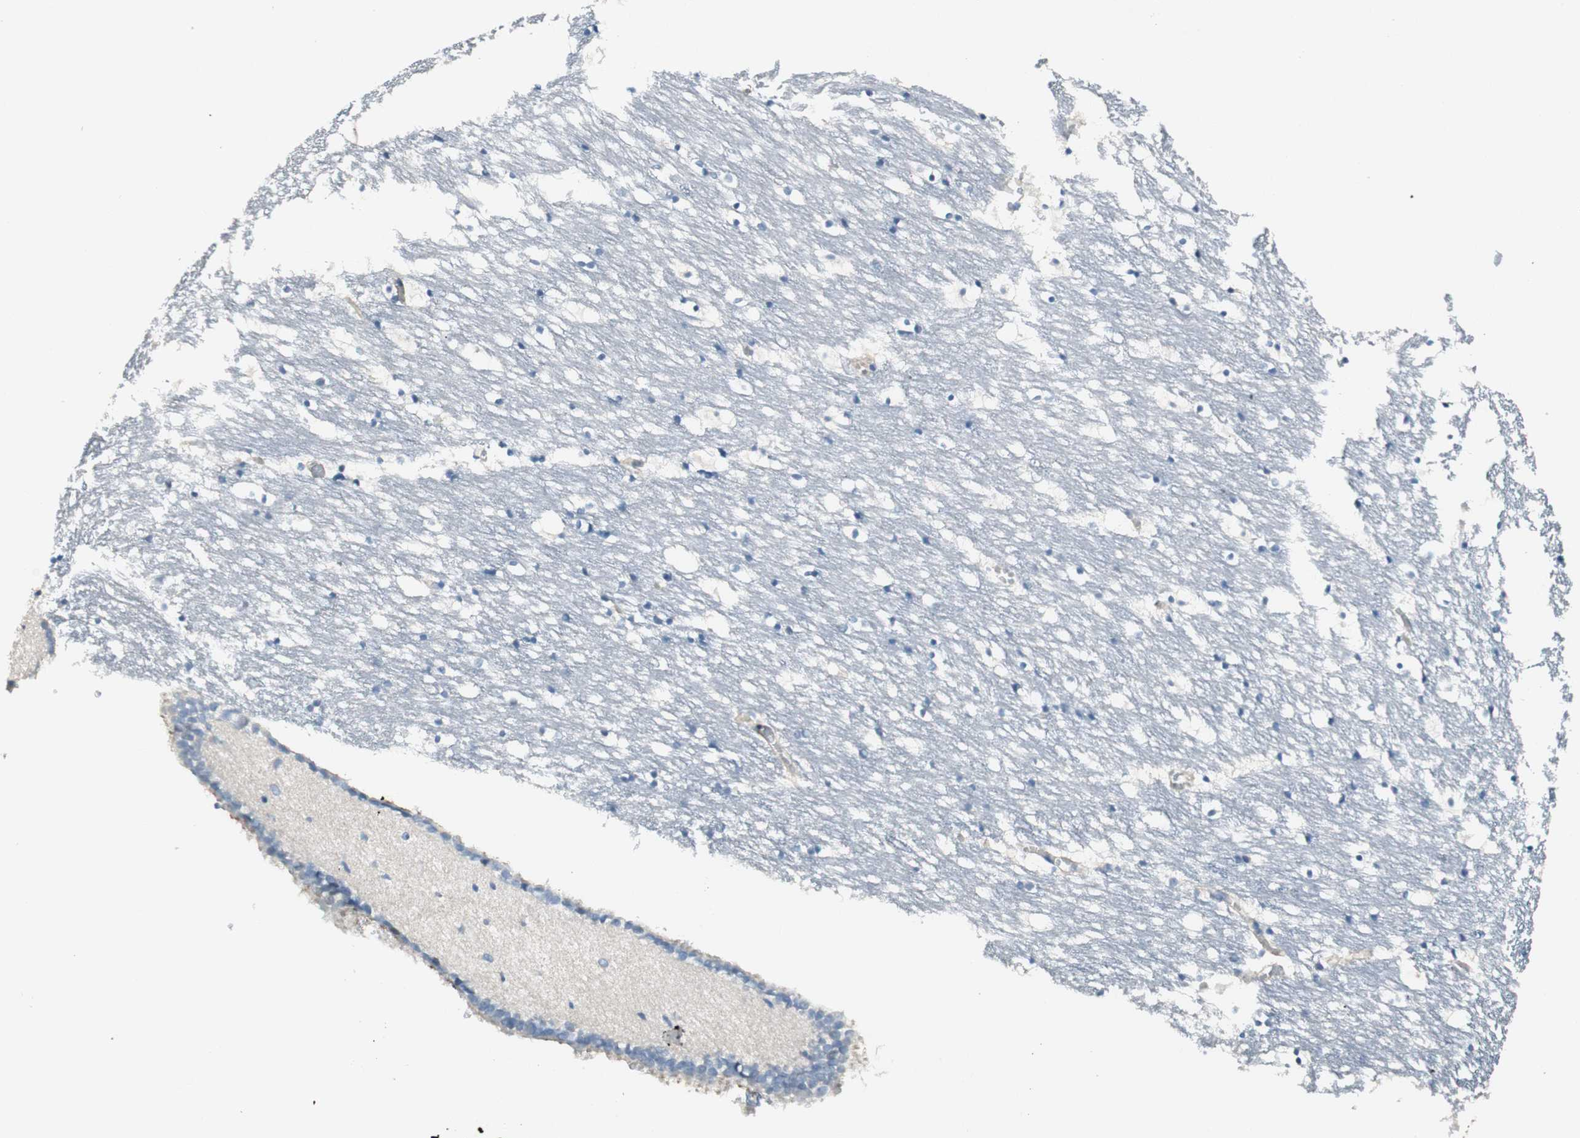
{"staining": {"intensity": "negative", "quantity": "none", "location": "none"}, "tissue": "caudate", "cell_type": "Glial cells", "image_type": "normal", "snomed": [{"axis": "morphology", "description": "Normal tissue, NOS"}, {"axis": "topography", "description": "Lateral ventricle wall"}], "caption": "An immunohistochemistry image of unremarkable caudate is shown. There is no staining in glial cells of caudate. (Immunohistochemistry, brightfield microscopy, high magnification).", "gene": "EVA1A", "patient": {"sex": "male", "age": 45}}